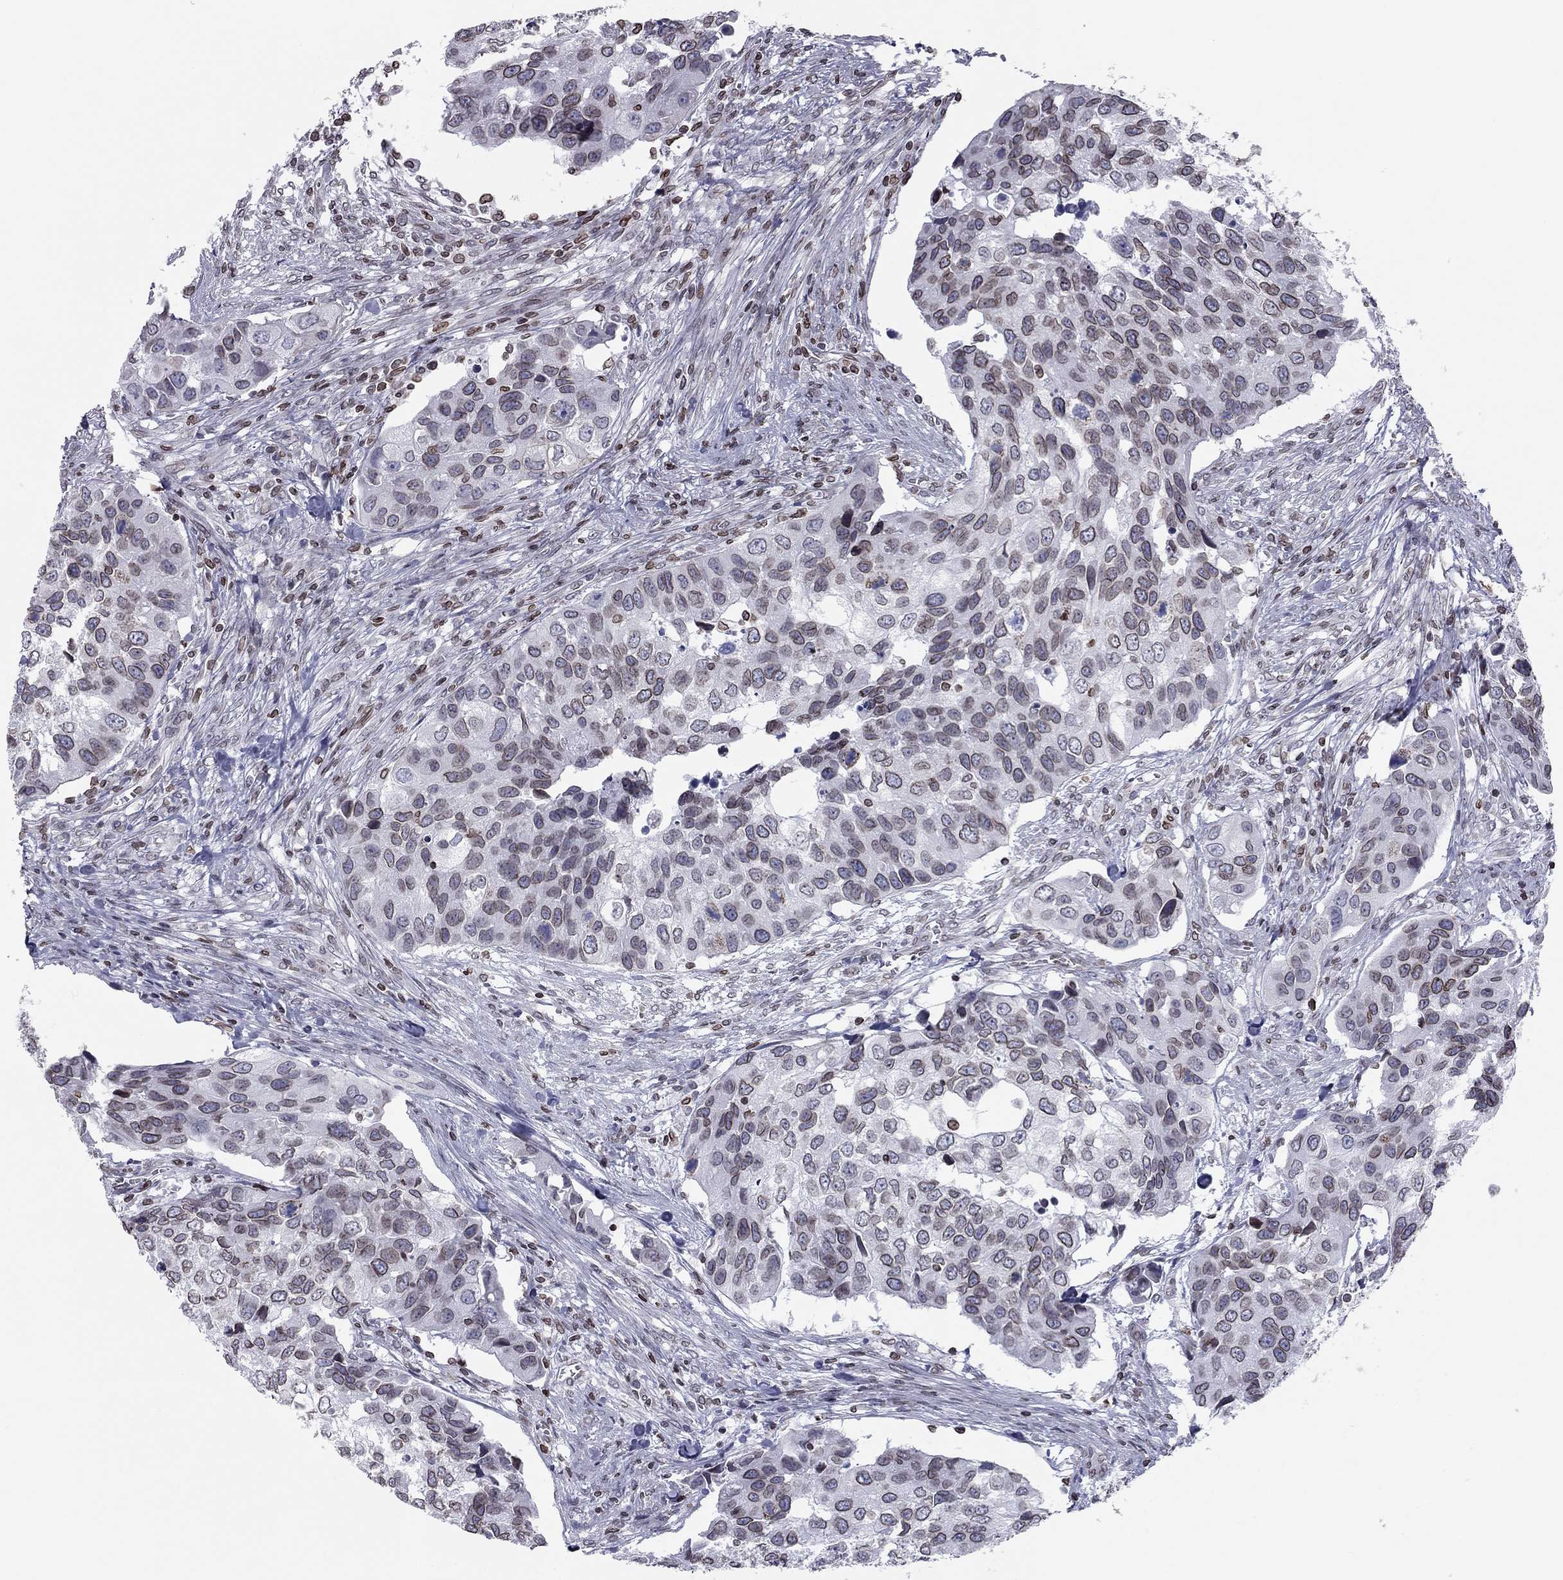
{"staining": {"intensity": "moderate", "quantity": ">75%", "location": "cytoplasmic/membranous,nuclear"}, "tissue": "urothelial cancer", "cell_type": "Tumor cells", "image_type": "cancer", "snomed": [{"axis": "morphology", "description": "Urothelial carcinoma, High grade"}, {"axis": "topography", "description": "Urinary bladder"}], "caption": "This photomicrograph shows immunohistochemistry (IHC) staining of human urothelial cancer, with medium moderate cytoplasmic/membranous and nuclear positivity in approximately >75% of tumor cells.", "gene": "ESPL1", "patient": {"sex": "male", "age": 60}}